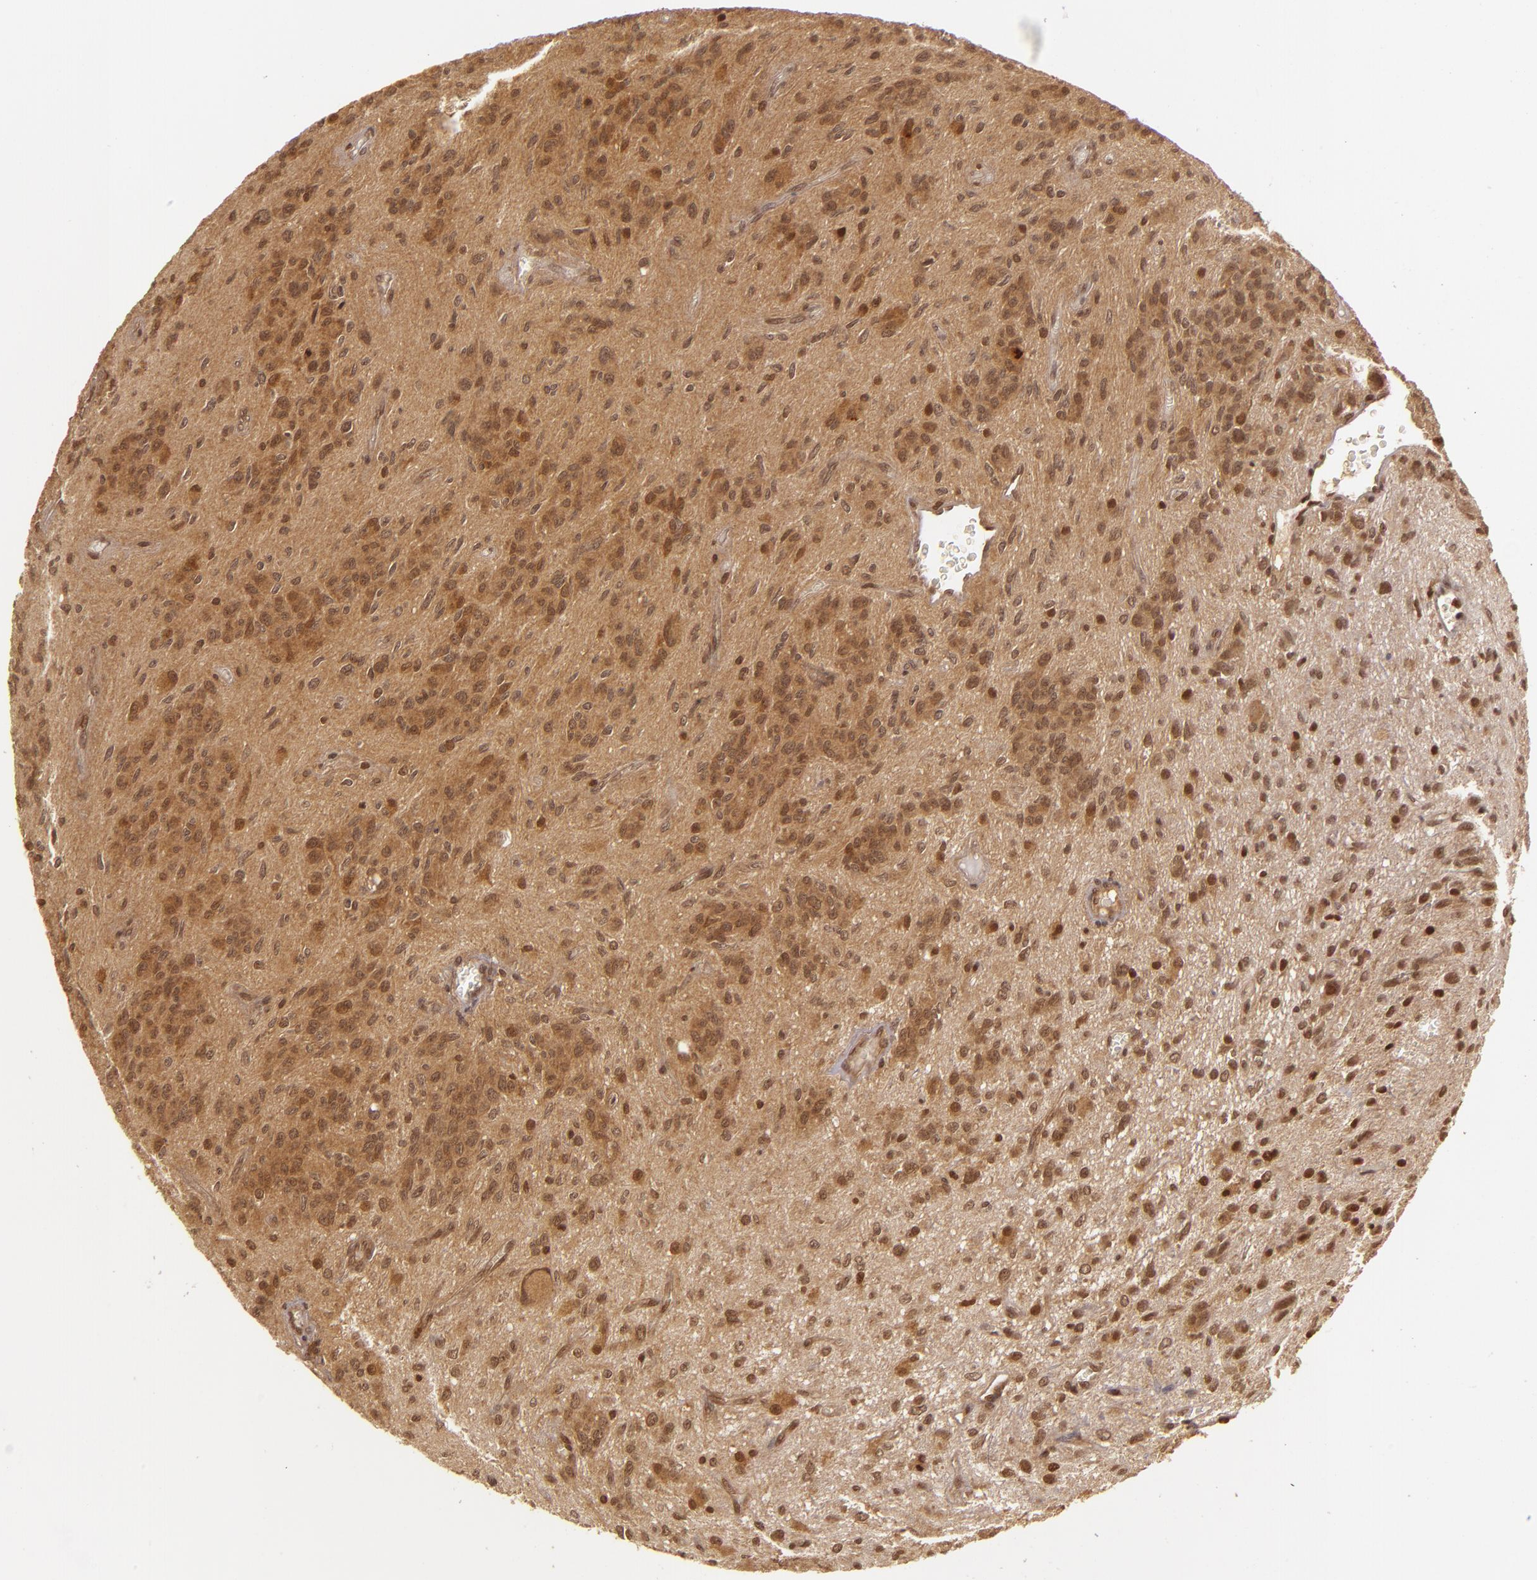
{"staining": {"intensity": "moderate", "quantity": ">75%", "location": "cytoplasmic/membranous,nuclear"}, "tissue": "glioma", "cell_type": "Tumor cells", "image_type": "cancer", "snomed": [{"axis": "morphology", "description": "Glioma, malignant, Low grade"}, {"axis": "topography", "description": "Brain"}], "caption": "Protein staining of glioma tissue exhibits moderate cytoplasmic/membranous and nuclear positivity in approximately >75% of tumor cells.", "gene": "TXNRD2", "patient": {"sex": "female", "age": 15}}